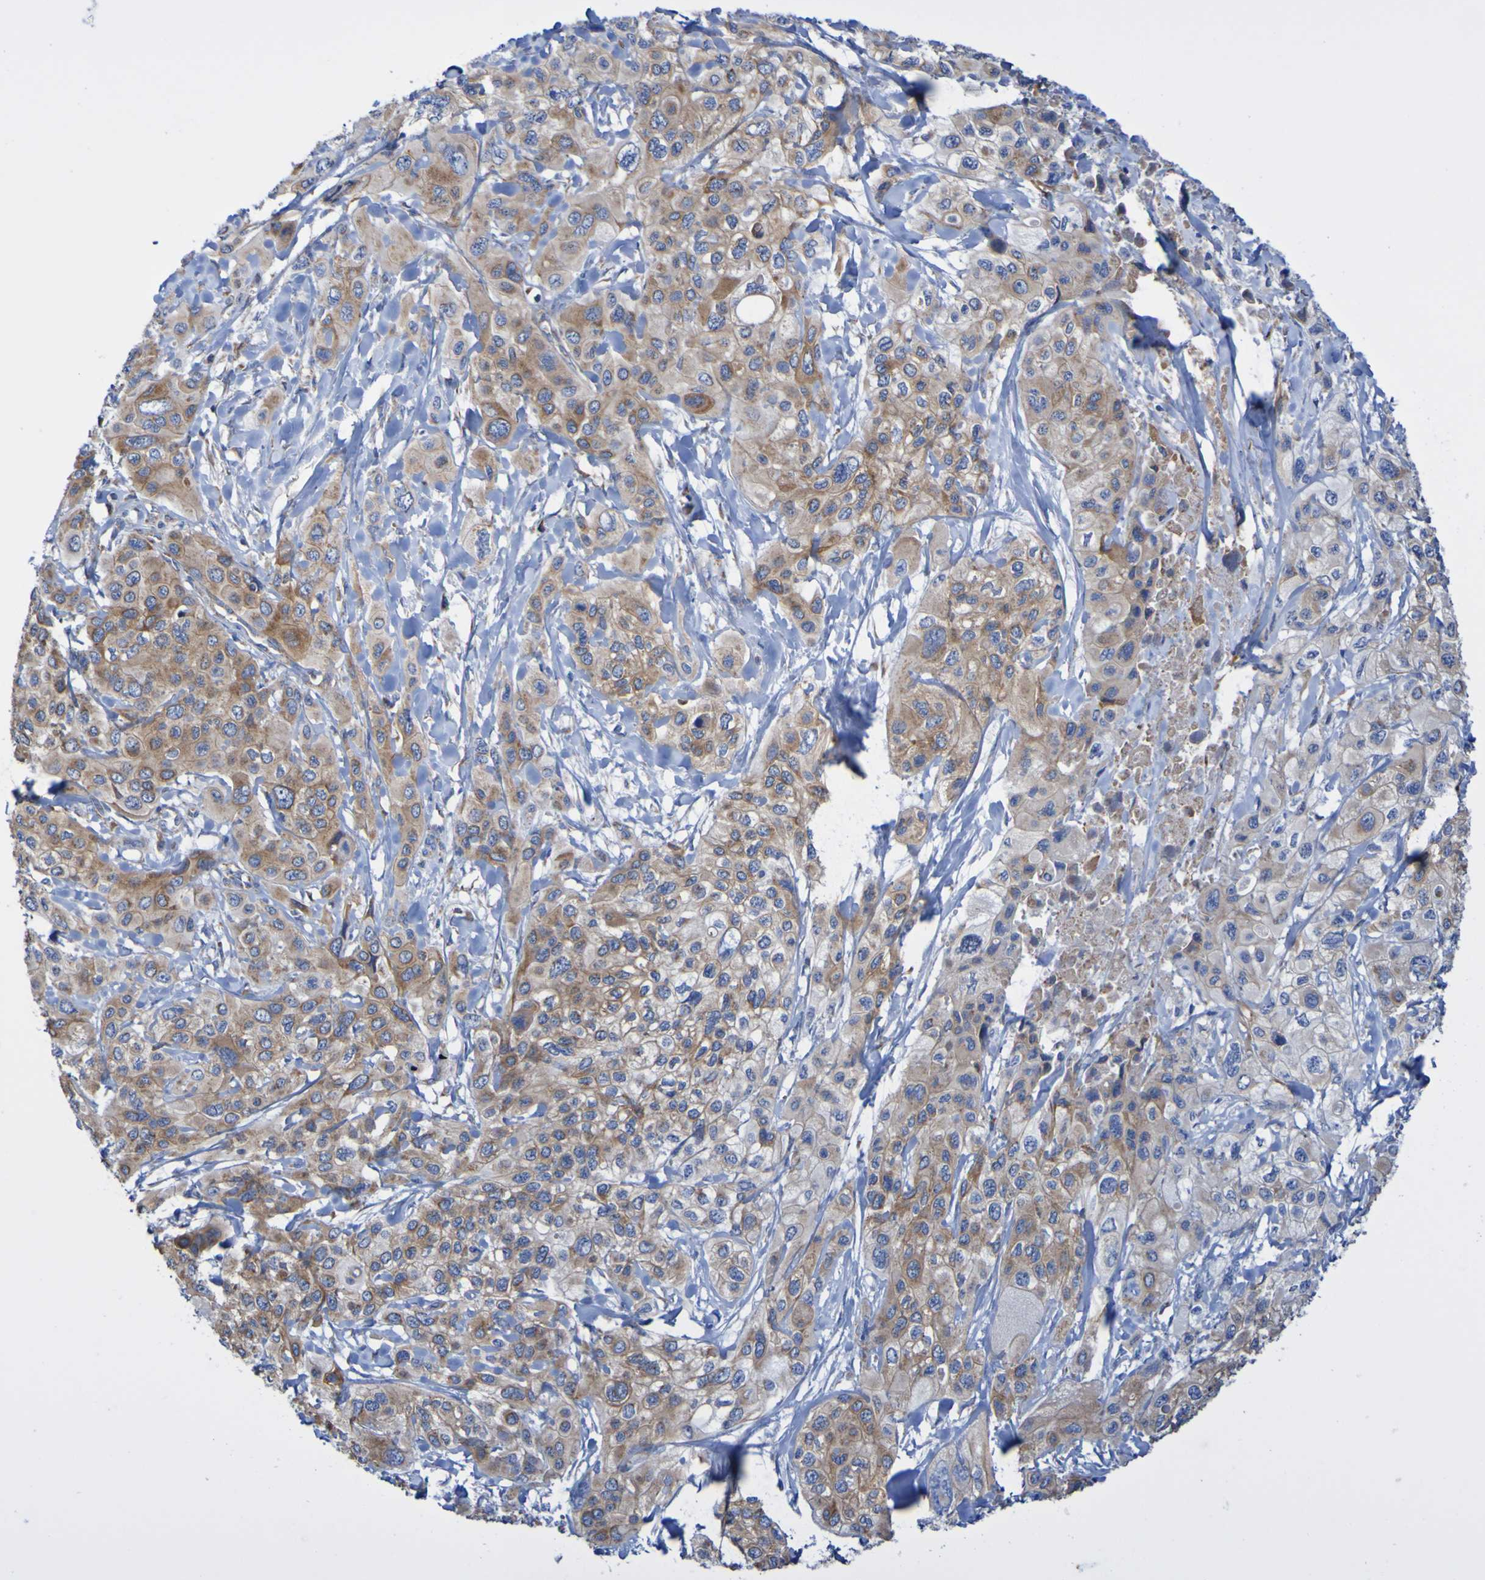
{"staining": {"intensity": "moderate", "quantity": ">75%", "location": "cytoplasmic/membranous"}, "tissue": "pancreatic cancer", "cell_type": "Tumor cells", "image_type": "cancer", "snomed": [{"axis": "morphology", "description": "Adenocarcinoma, NOS"}, {"axis": "topography", "description": "Pancreas"}], "caption": "This is a micrograph of IHC staining of adenocarcinoma (pancreatic), which shows moderate staining in the cytoplasmic/membranous of tumor cells.", "gene": "CNTN2", "patient": {"sex": "male", "age": 73}}